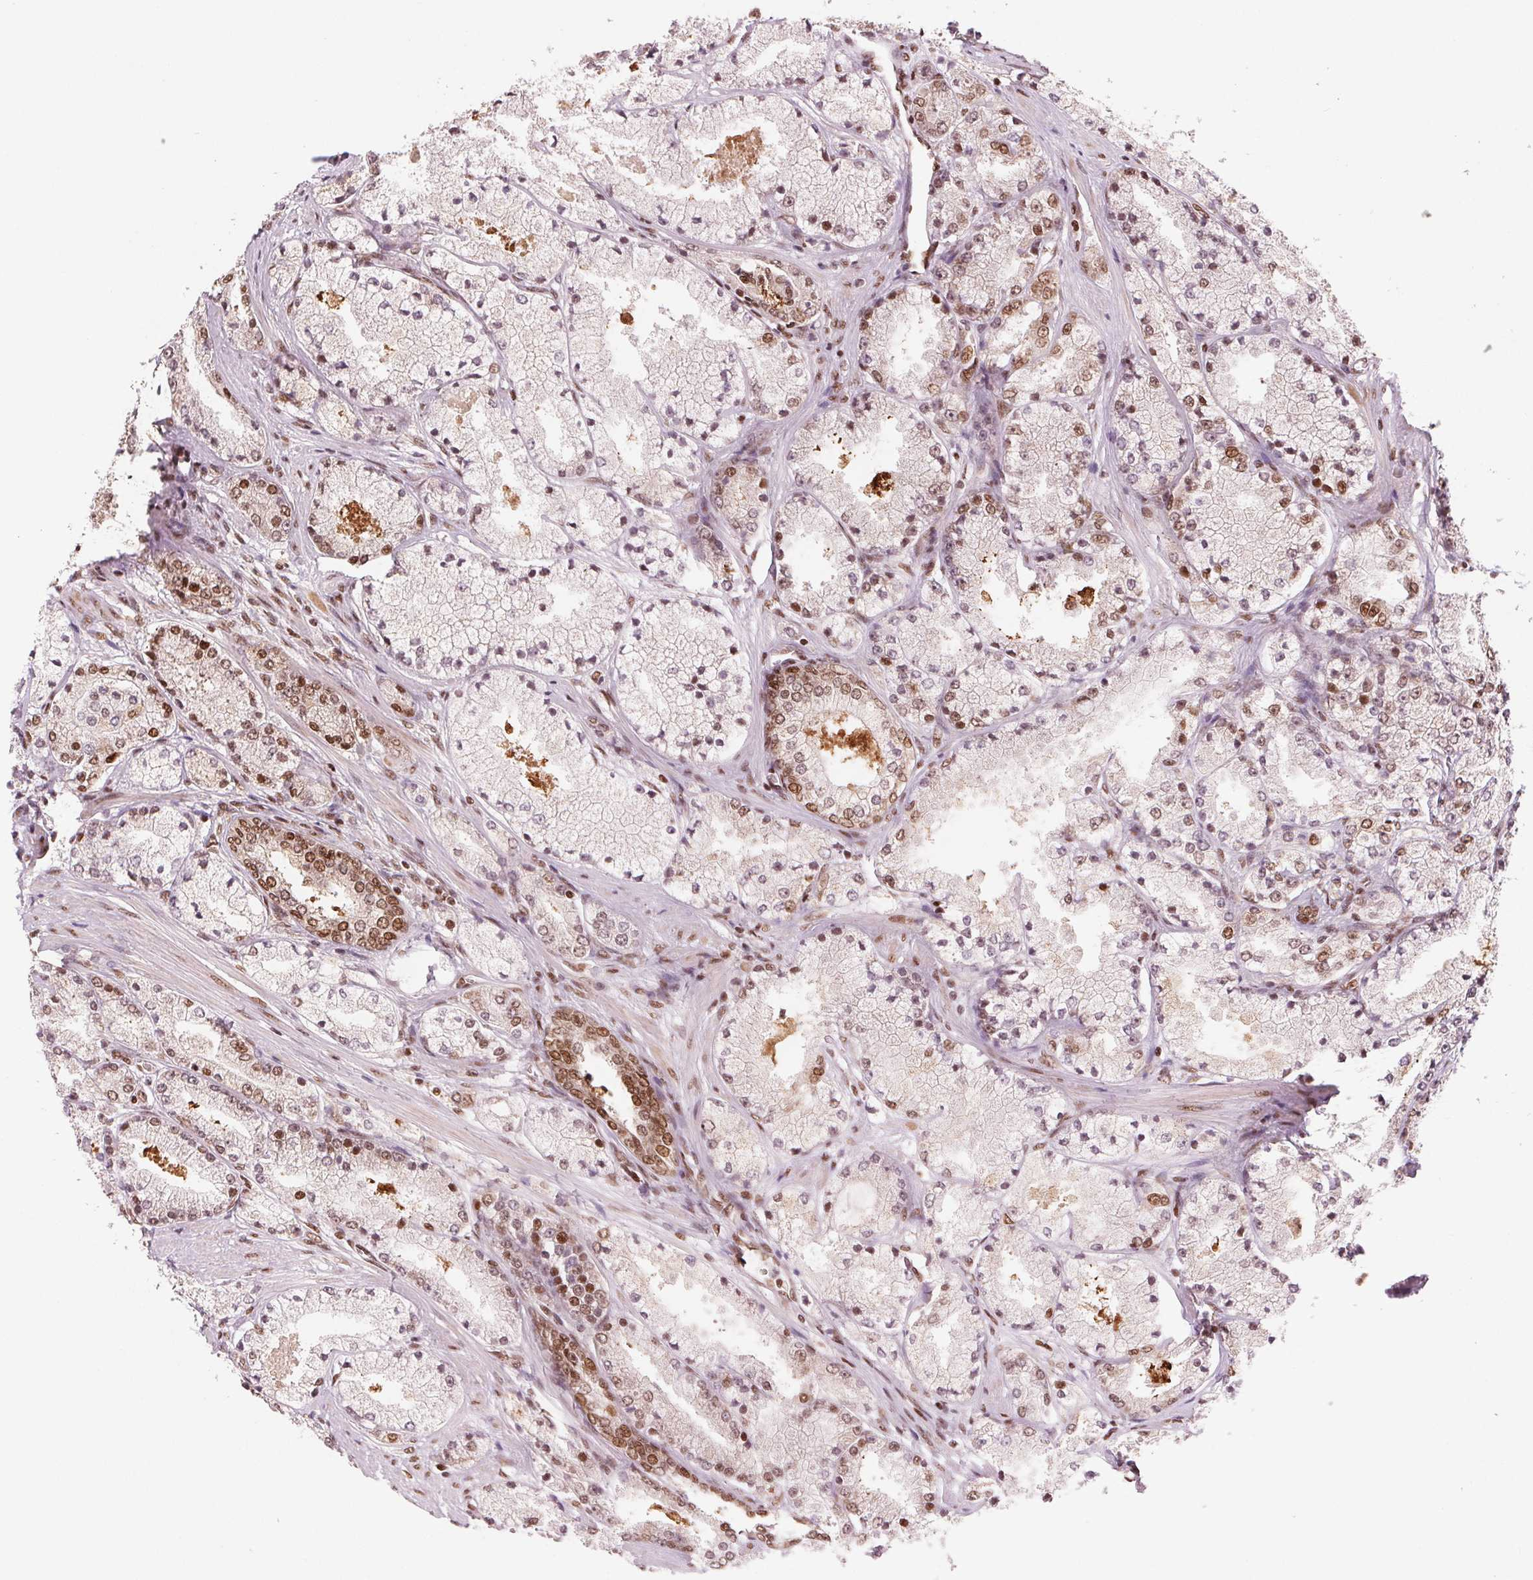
{"staining": {"intensity": "moderate", "quantity": "25%-75%", "location": "nuclear"}, "tissue": "prostate cancer", "cell_type": "Tumor cells", "image_type": "cancer", "snomed": [{"axis": "morphology", "description": "Adenocarcinoma, High grade"}, {"axis": "topography", "description": "Prostate"}], "caption": "Brown immunohistochemical staining in prostate cancer (adenocarcinoma (high-grade)) shows moderate nuclear positivity in about 25%-75% of tumor cells.", "gene": "TTLL9", "patient": {"sex": "male", "age": 63}}